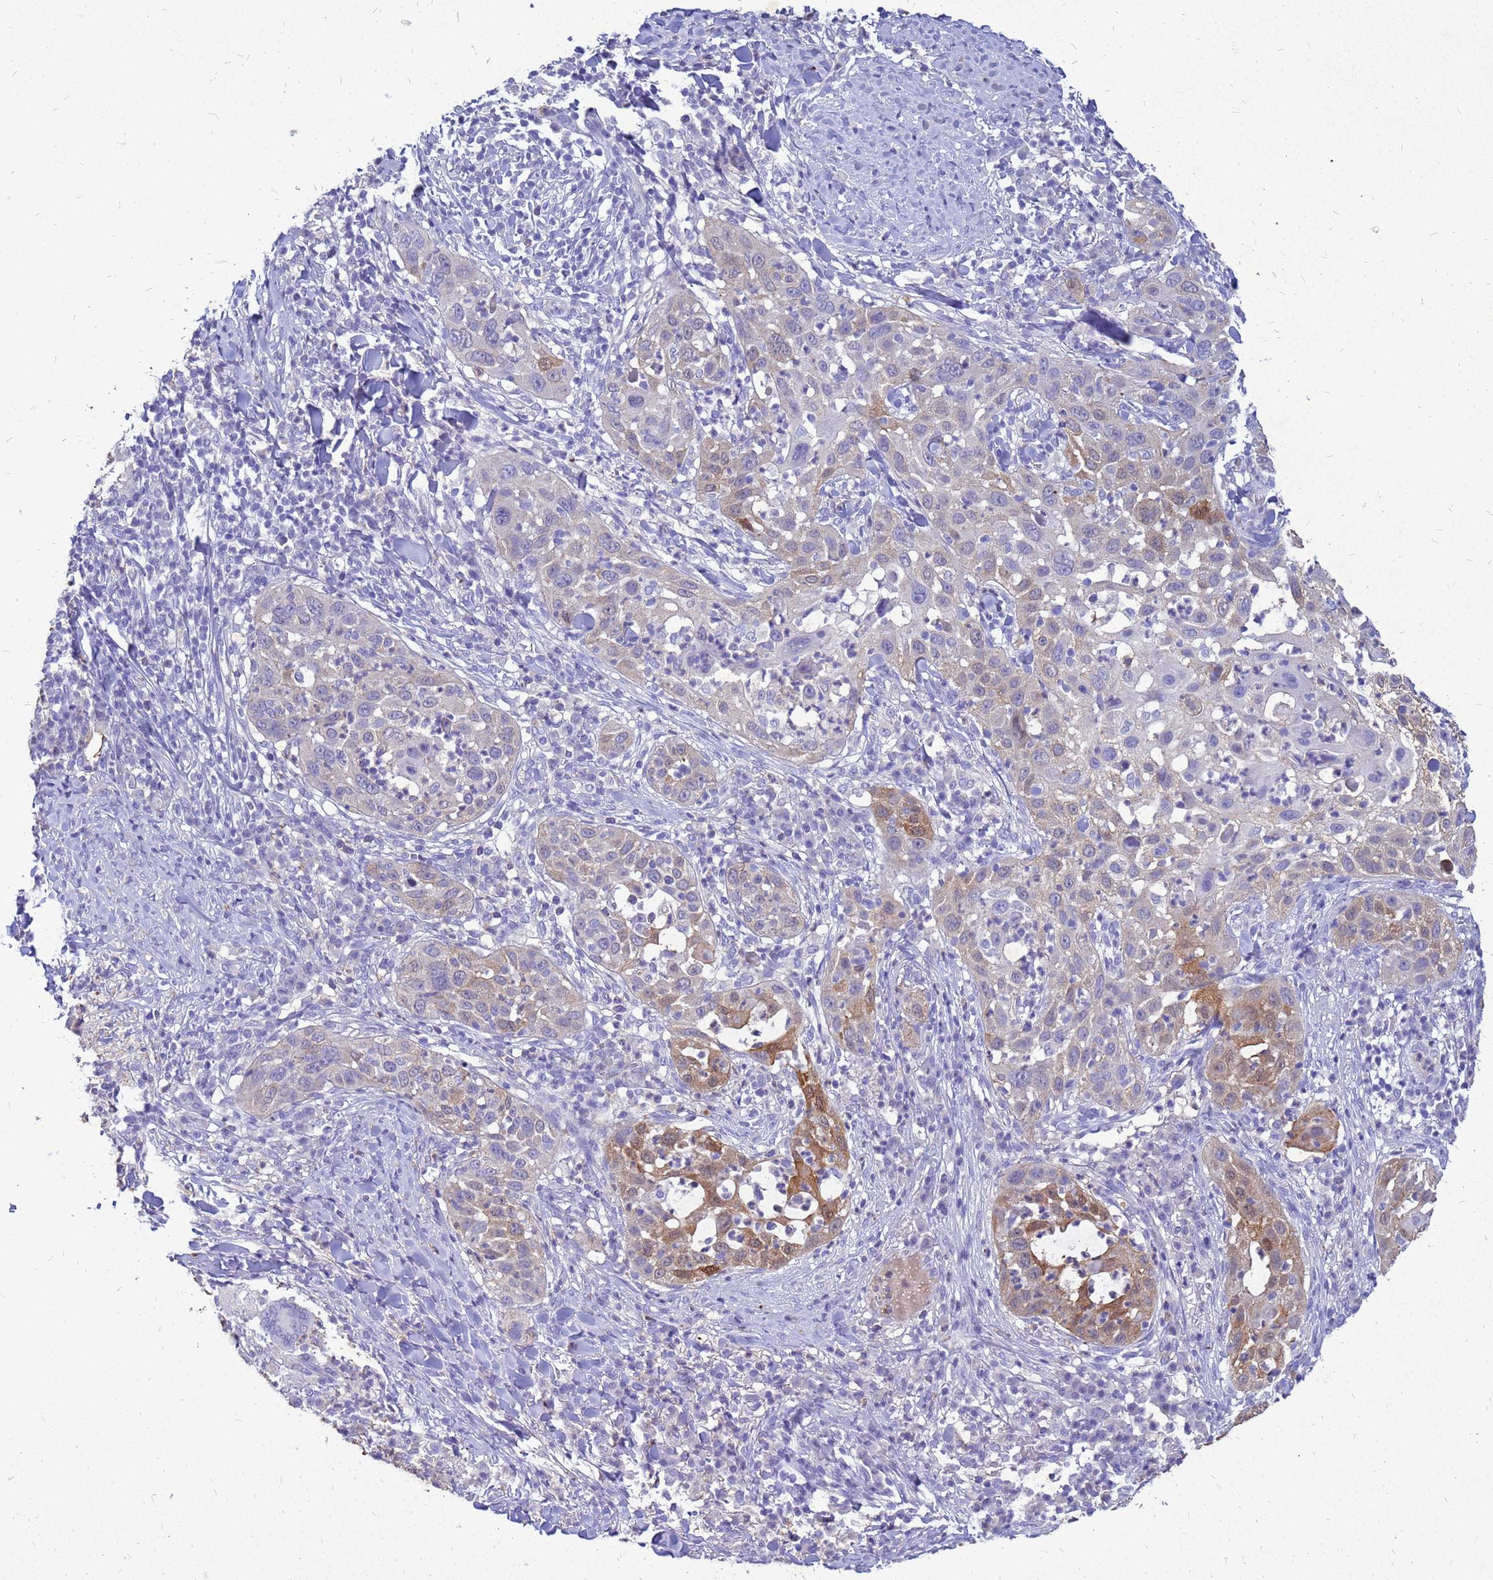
{"staining": {"intensity": "moderate", "quantity": "<25%", "location": "cytoplasmic/membranous,nuclear"}, "tissue": "skin cancer", "cell_type": "Tumor cells", "image_type": "cancer", "snomed": [{"axis": "morphology", "description": "Squamous cell carcinoma, NOS"}, {"axis": "topography", "description": "Skin"}], "caption": "A low amount of moderate cytoplasmic/membranous and nuclear positivity is identified in approximately <25% of tumor cells in skin cancer (squamous cell carcinoma) tissue.", "gene": "AKR1C1", "patient": {"sex": "female", "age": 44}}